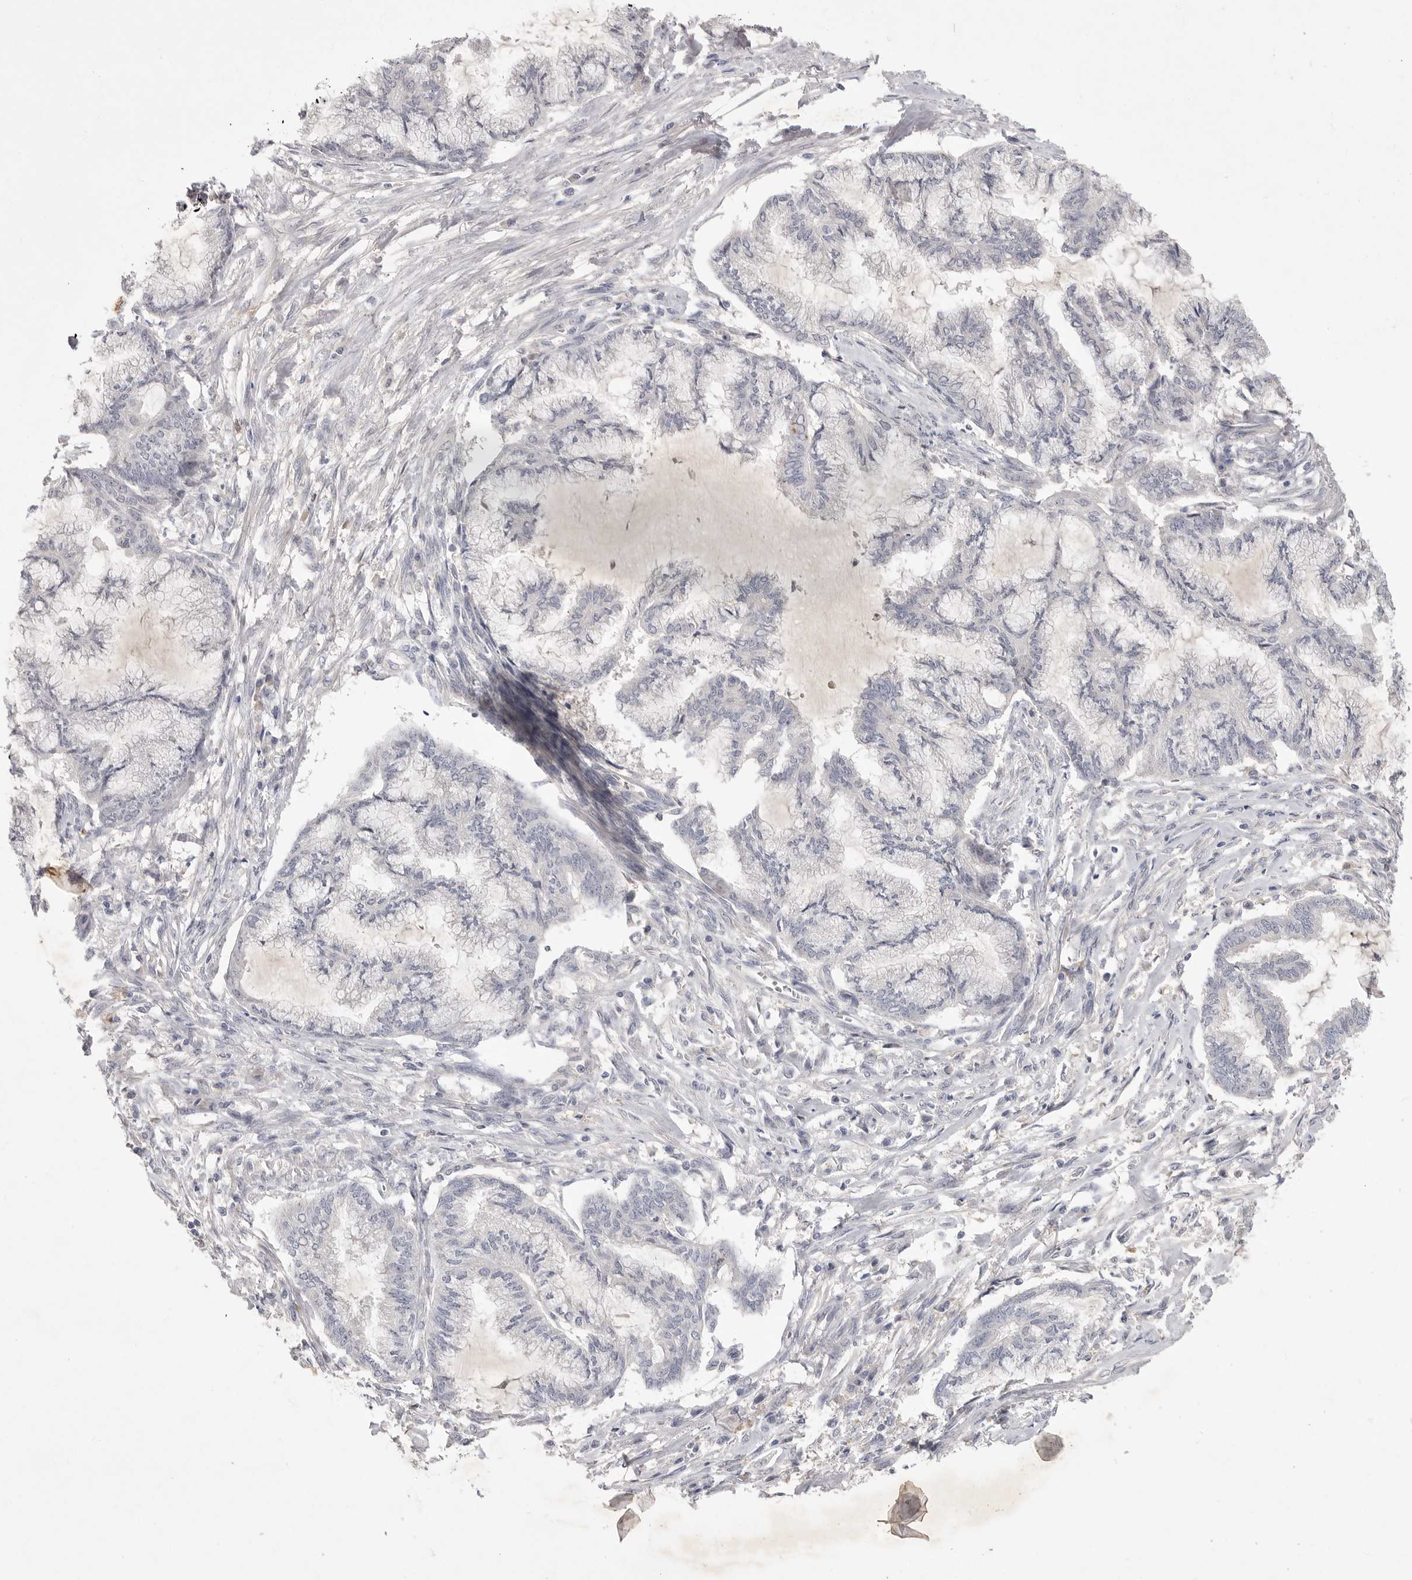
{"staining": {"intensity": "negative", "quantity": "none", "location": "none"}, "tissue": "endometrial cancer", "cell_type": "Tumor cells", "image_type": "cancer", "snomed": [{"axis": "morphology", "description": "Adenocarcinoma, NOS"}, {"axis": "topography", "description": "Endometrium"}], "caption": "This is an immunohistochemistry (IHC) image of human adenocarcinoma (endometrial). There is no staining in tumor cells.", "gene": "ITGAD", "patient": {"sex": "female", "age": 86}}